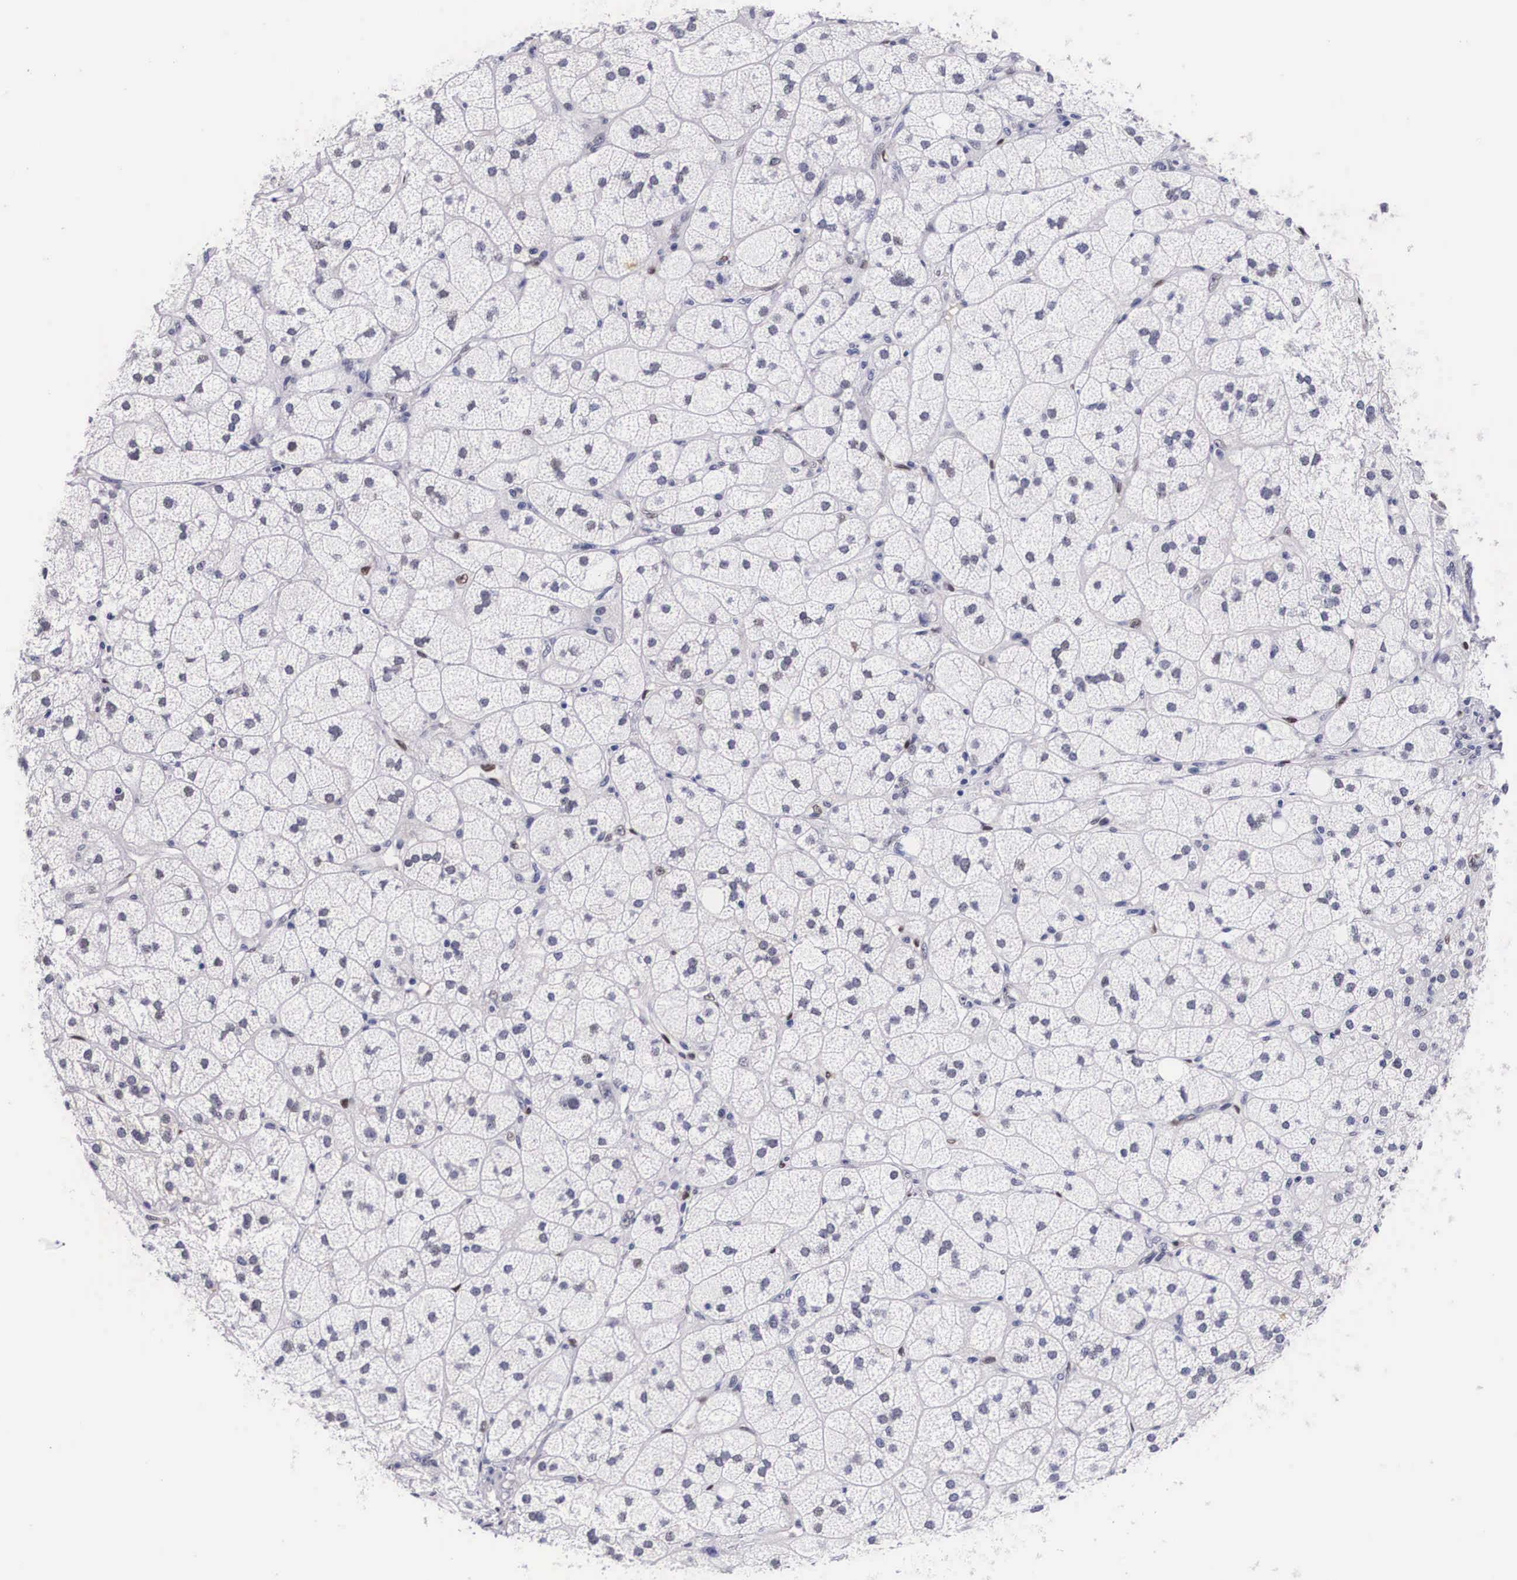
{"staining": {"intensity": "moderate", "quantity": "25%-75%", "location": "nuclear"}, "tissue": "adrenal gland", "cell_type": "Glandular cells", "image_type": "normal", "snomed": [{"axis": "morphology", "description": "Normal tissue, NOS"}, {"axis": "topography", "description": "Adrenal gland"}], "caption": "Brown immunohistochemical staining in unremarkable adrenal gland shows moderate nuclear staining in about 25%-75% of glandular cells.", "gene": "KHDRBS3", "patient": {"sex": "female", "age": 60}}